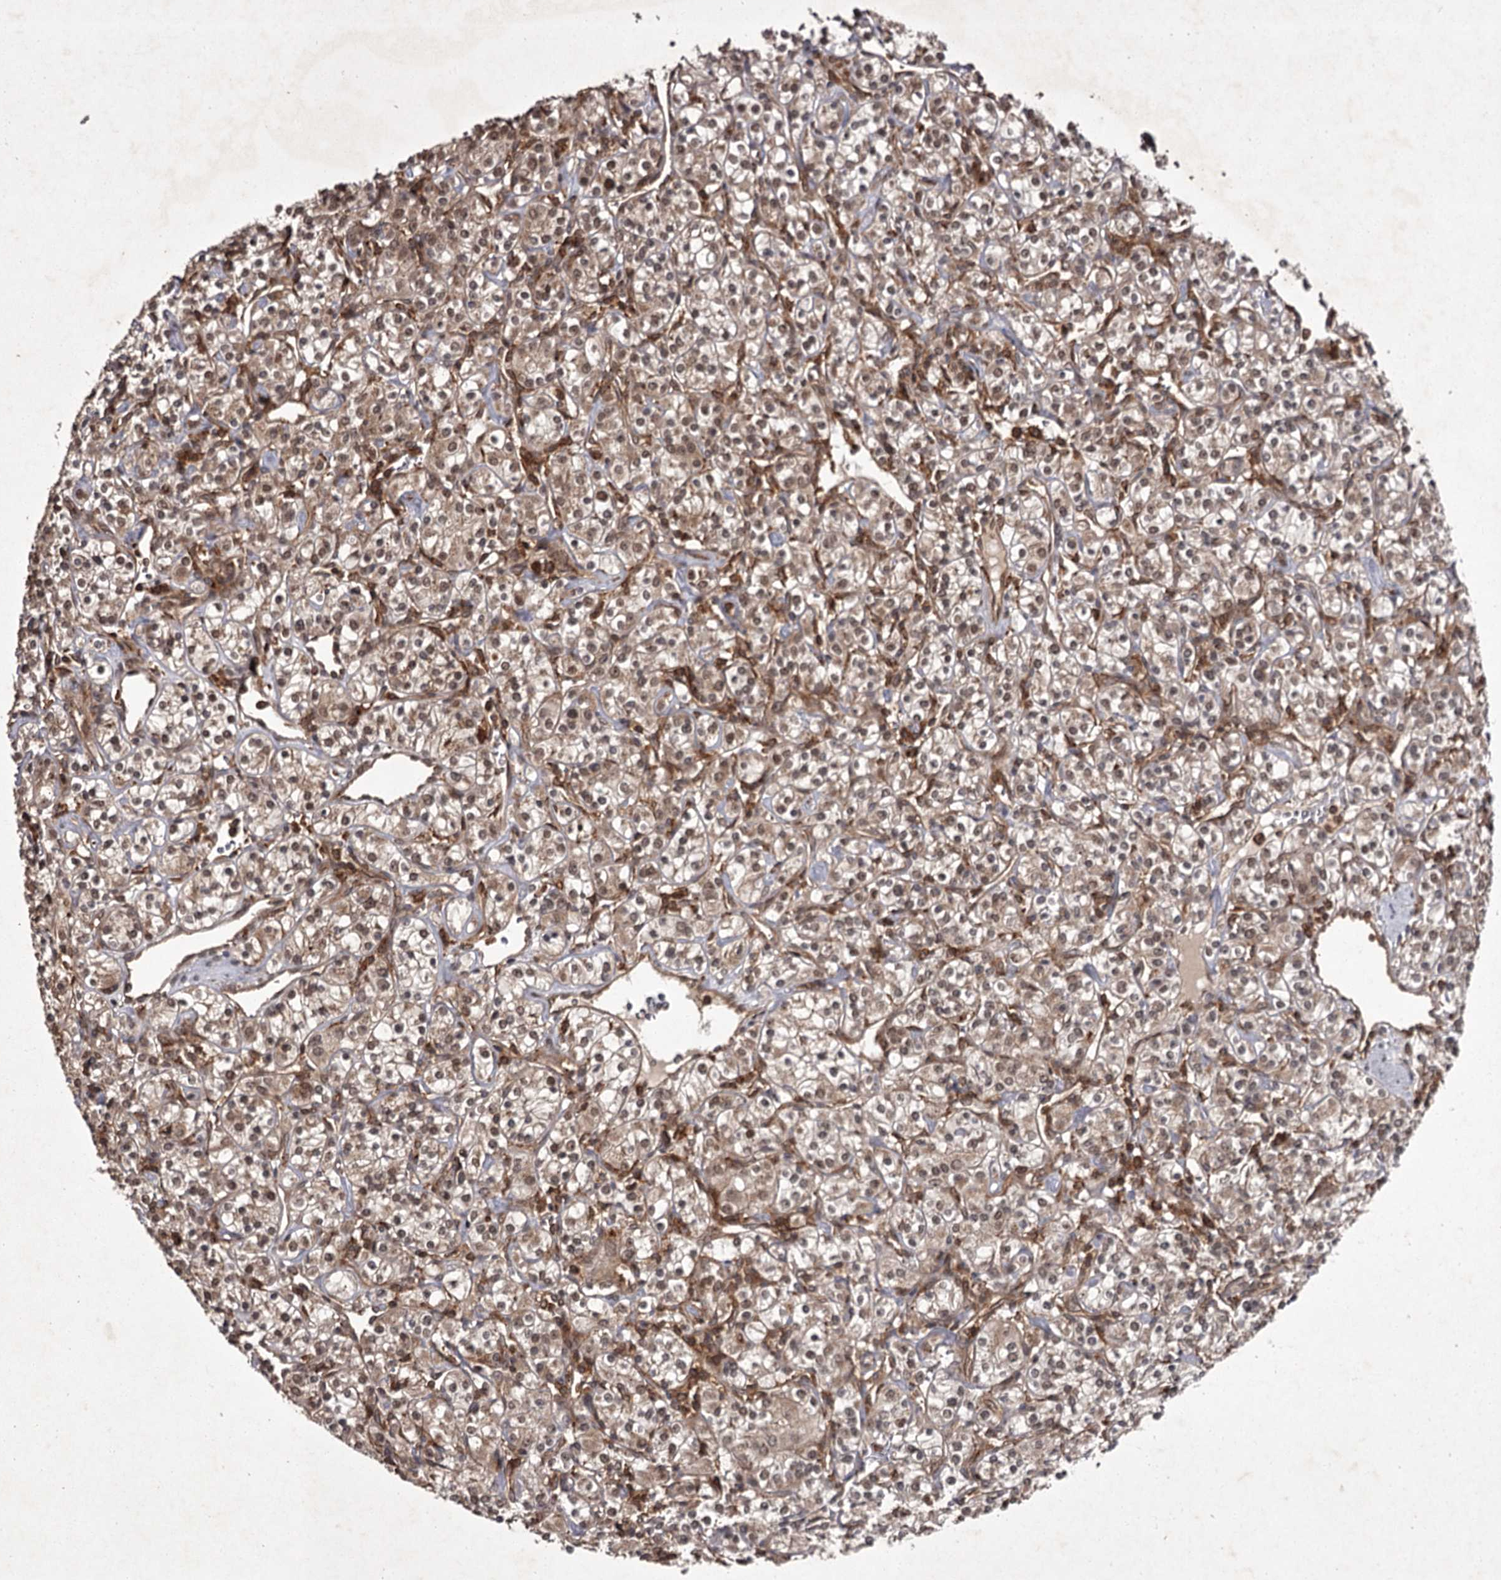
{"staining": {"intensity": "moderate", "quantity": ">75%", "location": "cytoplasmic/membranous,nuclear"}, "tissue": "renal cancer", "cell_type": "Tumor cells", "image_type": "cancer", "snomed": [{"axis": "morphology", "description": "Adenocarcinoma, NOS"}, {"axis": "topography", "description": "Kidney"}], "caption": "Renal cancer stained with a brown dye reveals moderate cytoplasmic/membranous and nuclear positive expression in about >75% of tumor cells.", "gene": "TBC1D23", "patient": {"sex": "male", "age": 77}}